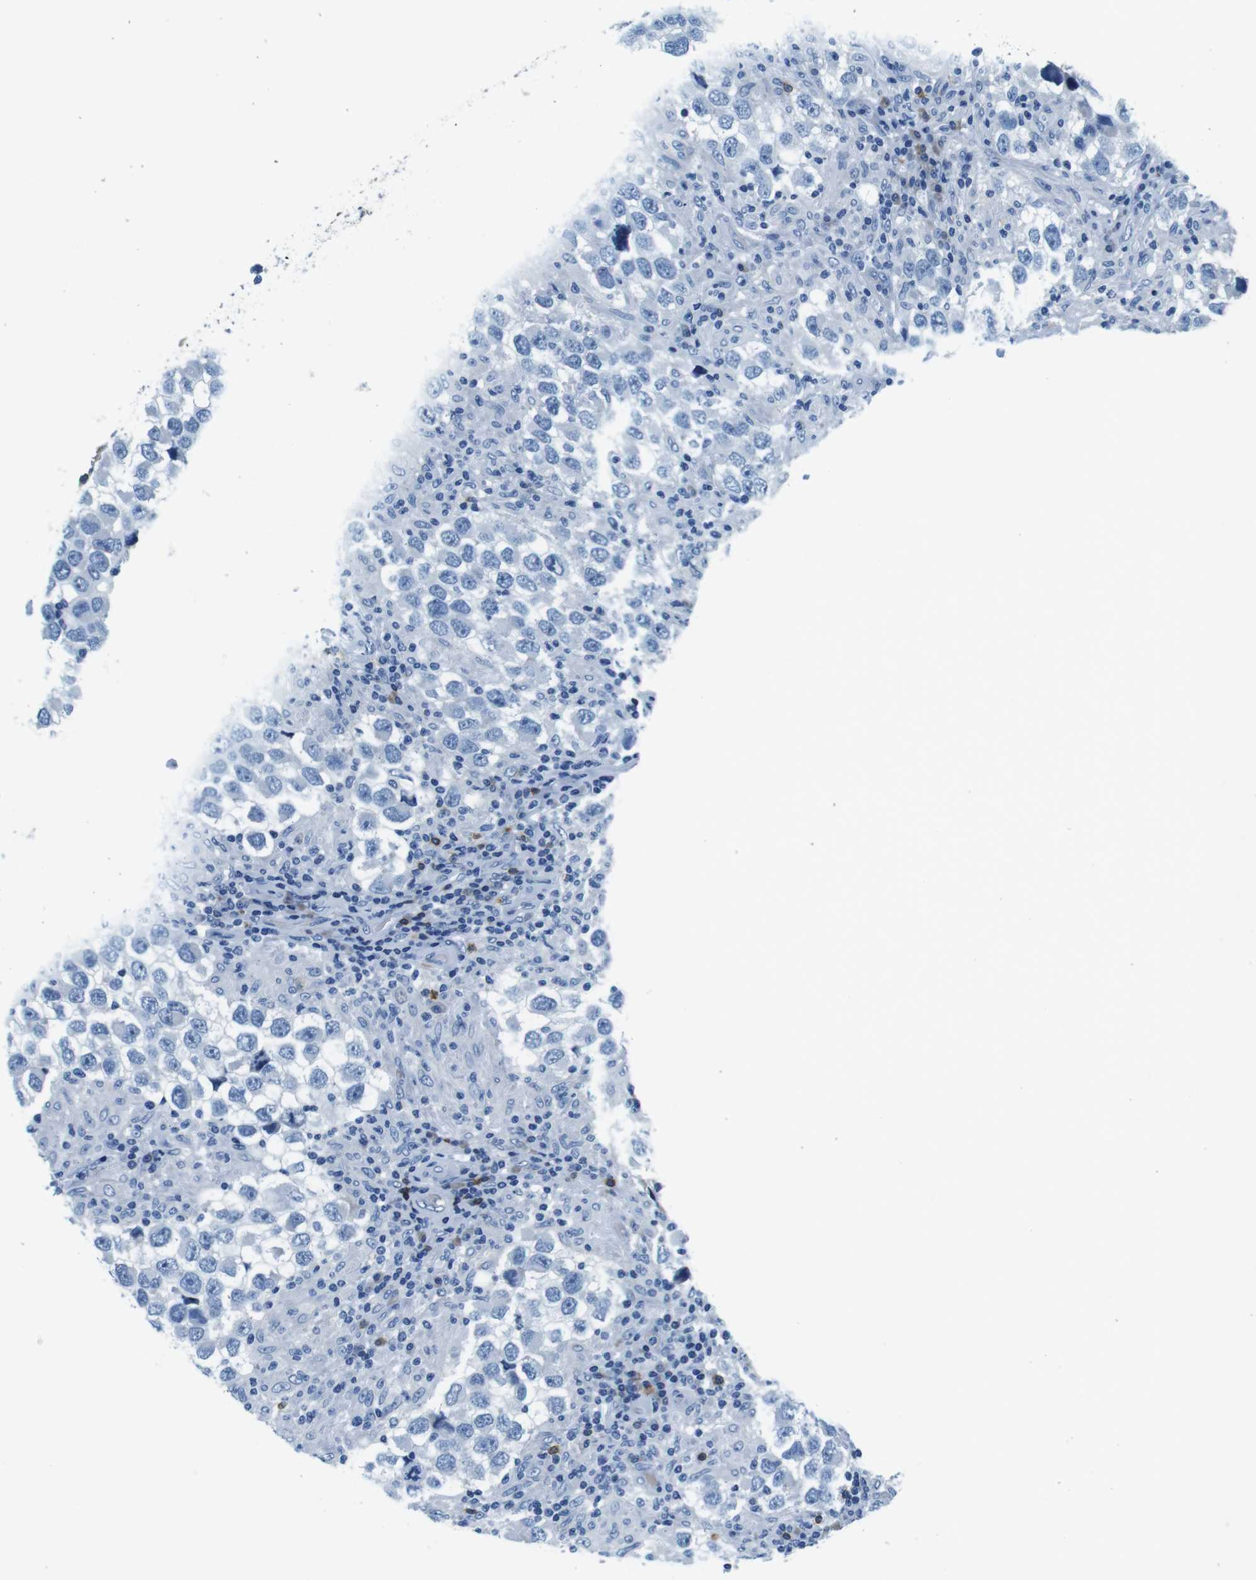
{"staining": {"intensity": "negative", "quantity": "none", "location": "none"}, "tissue": "testis cancer", "cell_type": "Tumor cells", "image_type": "cancer", "snomed": [{"axis": "morphology", "description": "Carcinoma, Embryonal, NOS"}, {"axis": "topography", "description": "Testis"}], "caption": "High magnification brightfield microscopy of testis cancer (embryonal carcinoma) stained with DAB (brown) and counterstained with hematoxylin (blue): tumor cells show no significant positivity. Nuclei are stained in blue.", "gene": "IGHD", "patient": {"sex": "male", "age": 21}}